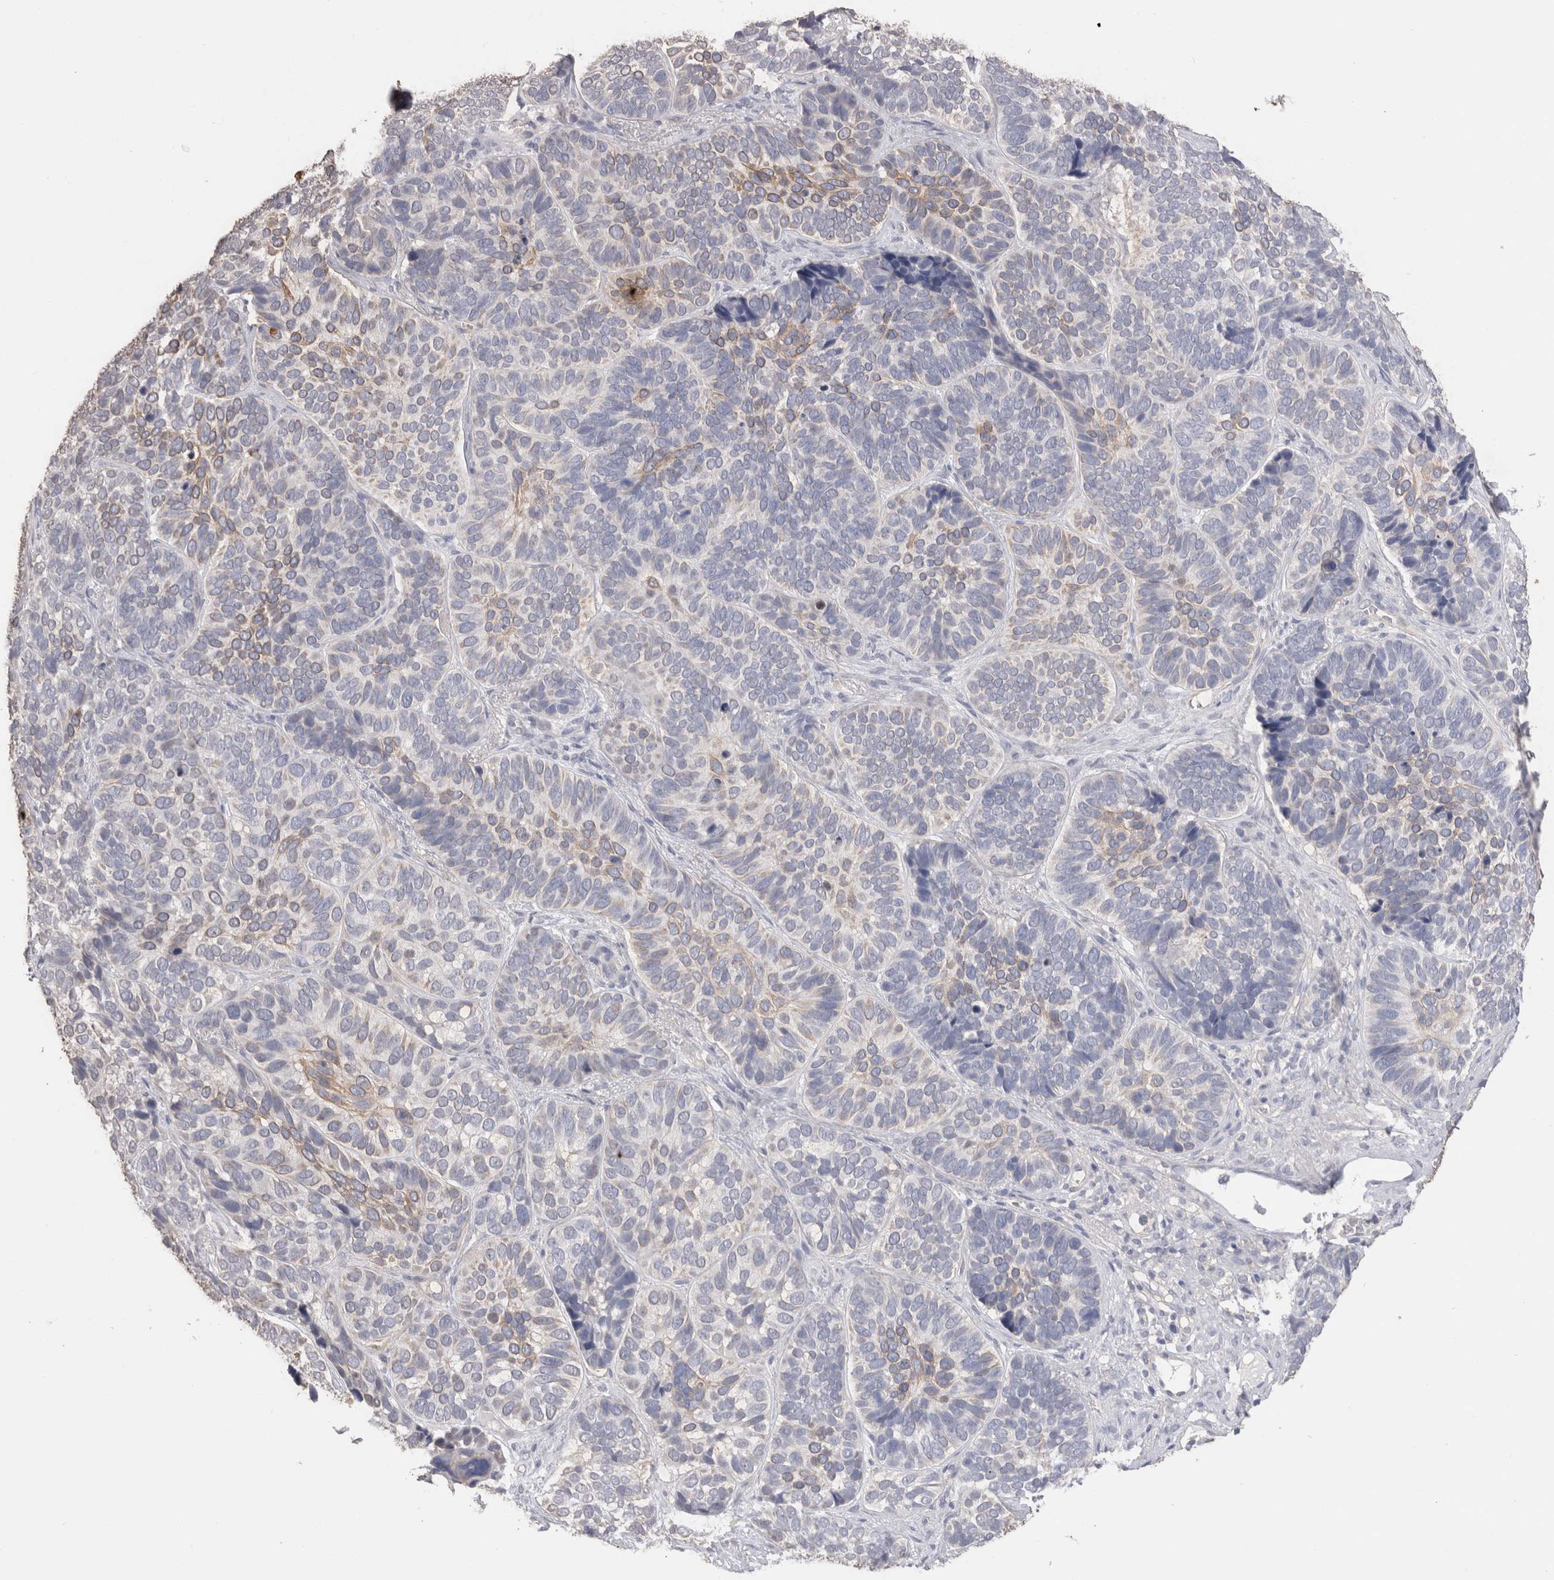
{"staining": {"intensity": "weak", "quantity": "<25%", "location": "cytoplasmic/membranous"}, "tissue": "skin cancer", "cell_type": "Tumor cells", "image_type": "cancer", "snomed": [{"axis": "morphology", "description": "Basal cell carcinoma"}, {"axis": "topography", "description": "Skin"}], "caption": "The histopathology image reveals no staining of tumor cells in skin cancer. (DAB immunohistochemistry with hematoxylin counter stain).", "gene": "CDH6", "patient": {"sex": "male", "age": 62}}